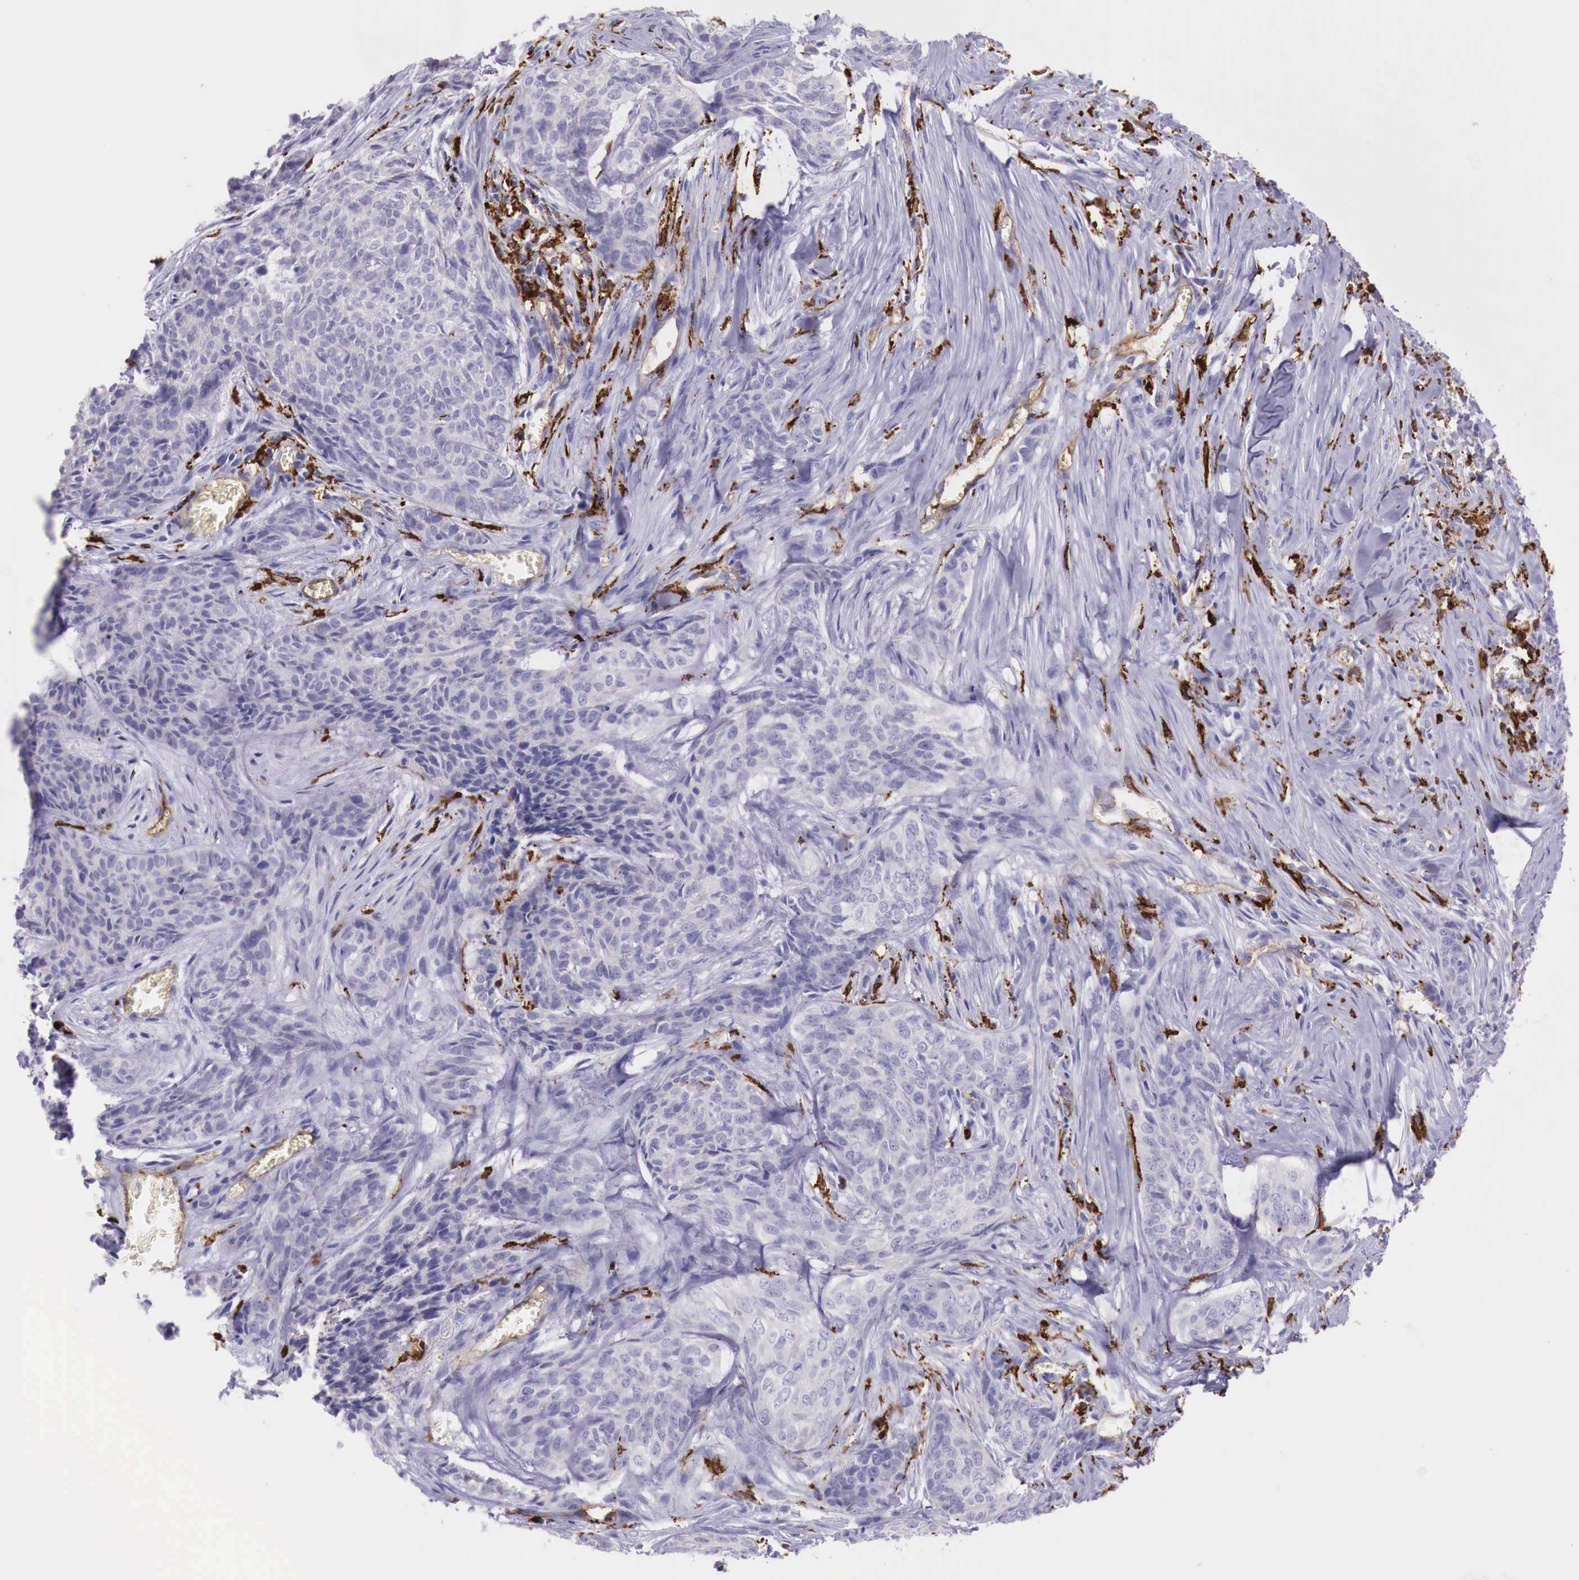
{"staining": {"intensity": "negative", "quantity": "none", "location": "none"}, "tissue": "skin cancer", "cell_type": "Tumor cells", "image_type": "cancer", "snomed": [{"axis": "morphology", "description": "Normal tissue, NOS"}, {"axis": "morphology", "description": "Basal cell carcinoma"}, {"axis": "topography", "description": "Skin"}], "caption": "High power microscopy image of an immunohistochemistry photomicrograph of skin cancer (basal cell carcinoma), revealing no significant positivity in tumor cells.", "gene": "MSR1", "patient": {"sex": "female", "age": 65}}